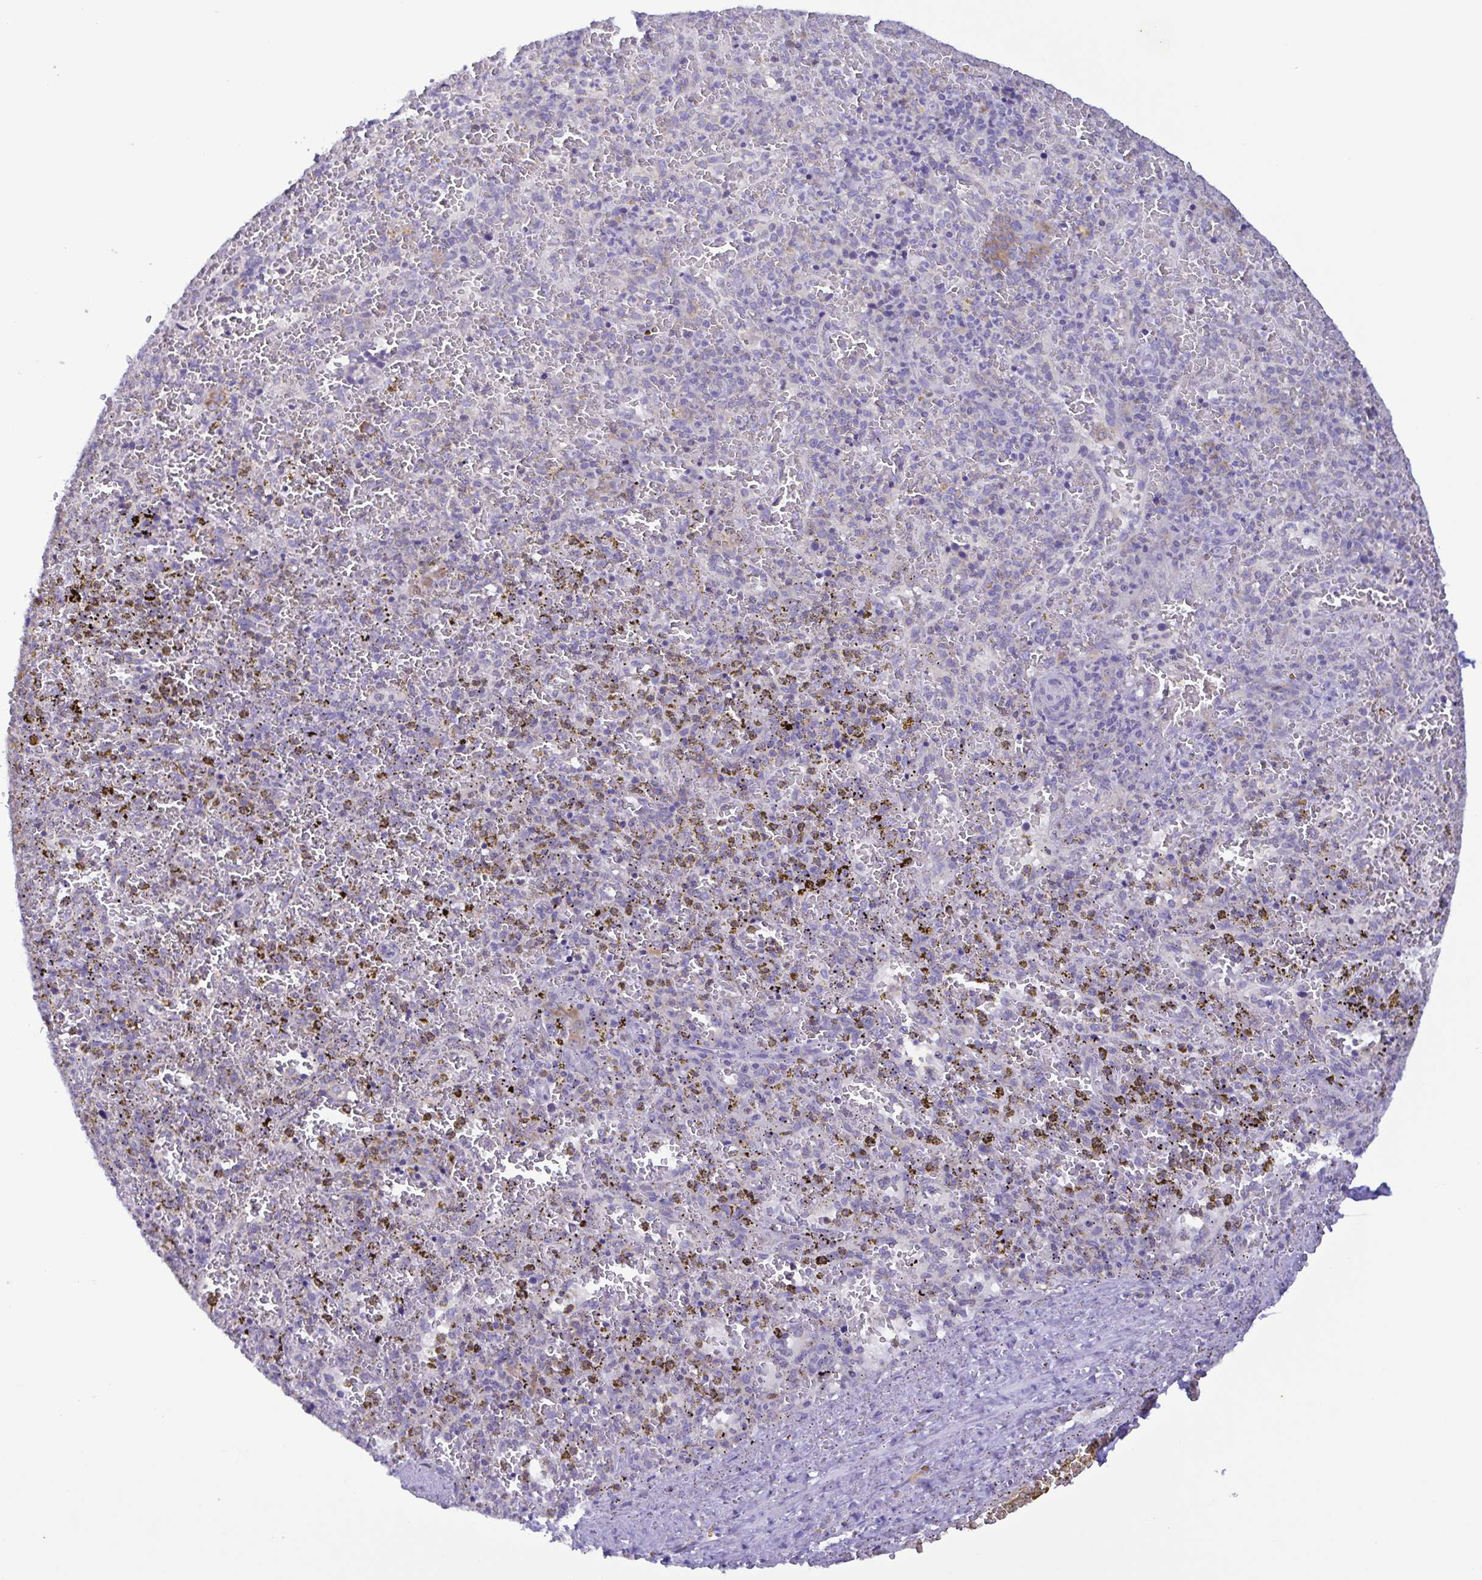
{"staining": {"intensity": "negative", "quantity": "none", "location": "none"}, "tissue": "spleen", "cell_type": "Cells in red pulp", "image_type": "normal", "snomed": [{"axis": "morphology", "description": "Normal tissue, NOS"}, {"axis": "topography", "description": "Spleen"}], "caption": "A micrograph of spleen stained for a protein displays no brown staining in cells in red pulp. (DAB (3,3'-diaminobenzidine) IHC, high magnification).", "gene": "TNNI3", "patient": {"sex": "female", "age": 50}}